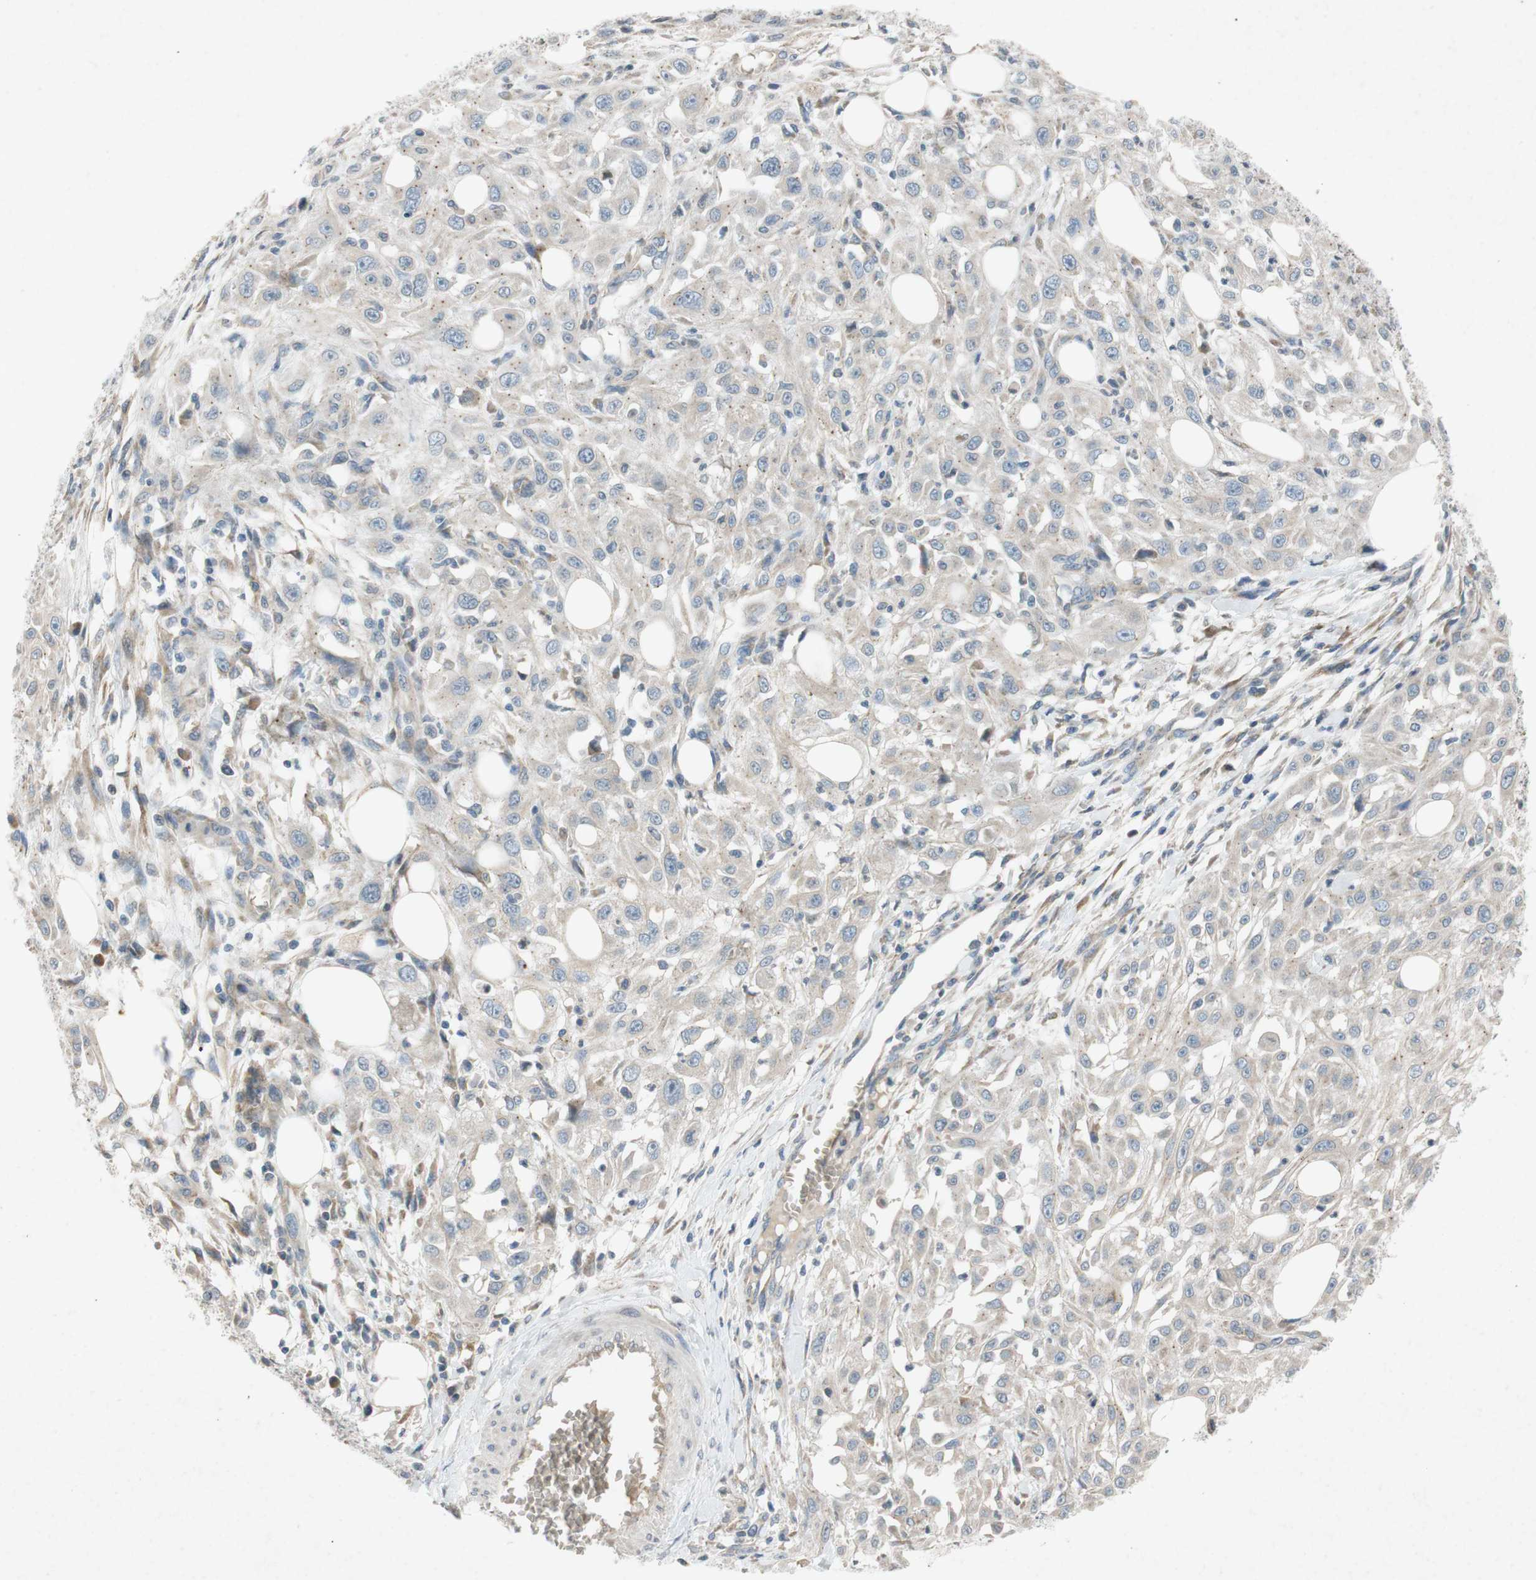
{"staining": {"intensity": "negative", "quantity": "none", "location": "none"}, "tissue": "skin cancer", "cell_type": "Tumor cells", "image_type": "cancer", "snomed": [{"axis": "morphology", "description": "Squamous cell carcinoma, NOS"}, {"axis": "topography", "description": "Skin"}], "caption": "Immunohistochemistry photomicrograph of human squamous cell carcinoma (skin) stained for a protein (brown), which demonstrates no positivity in tumor cells.", "gene": "ADD2", "patient": {"sex": "male", "age": 75}}